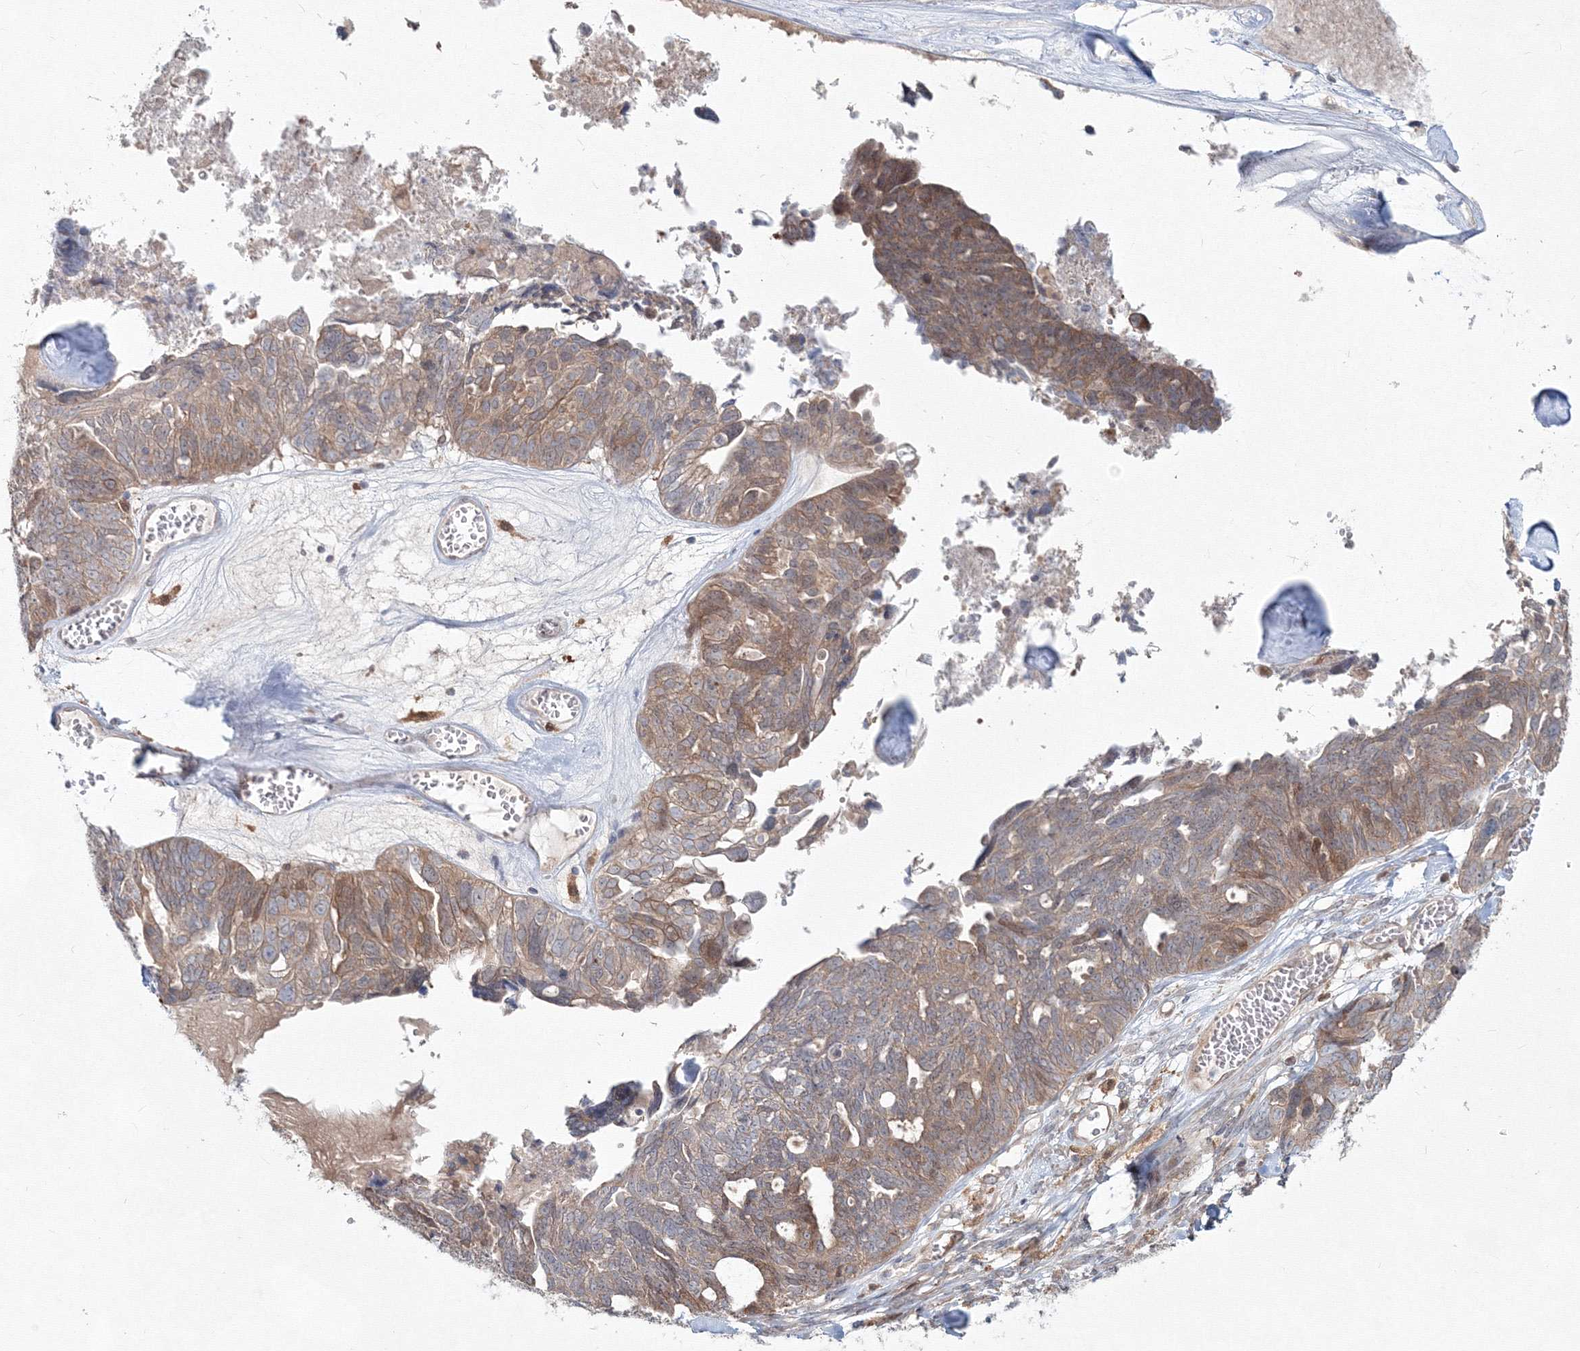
{"staining": {"intensity": "moderate", "quantity": ">75%", "location": "cytoplasmic/membranous"}, "tissue": "ovarian cancer", "cell_type": "Tumor cells", "image_type": "cancer", "snomed": [{"axis": "morphology", "description": "Cystadenocarcinoma, serous, NOS"}, {"axis": "topography", "description": "Ovary"}], "caption": "Ovarian cancer was stained to show a protein in brown. There is medium levels of moderate cytoplasmic/membranous expression in approximately >75% of tumor cells.", "gene": "MKRN2", "patient": {"sex": "female", "age": 79}}